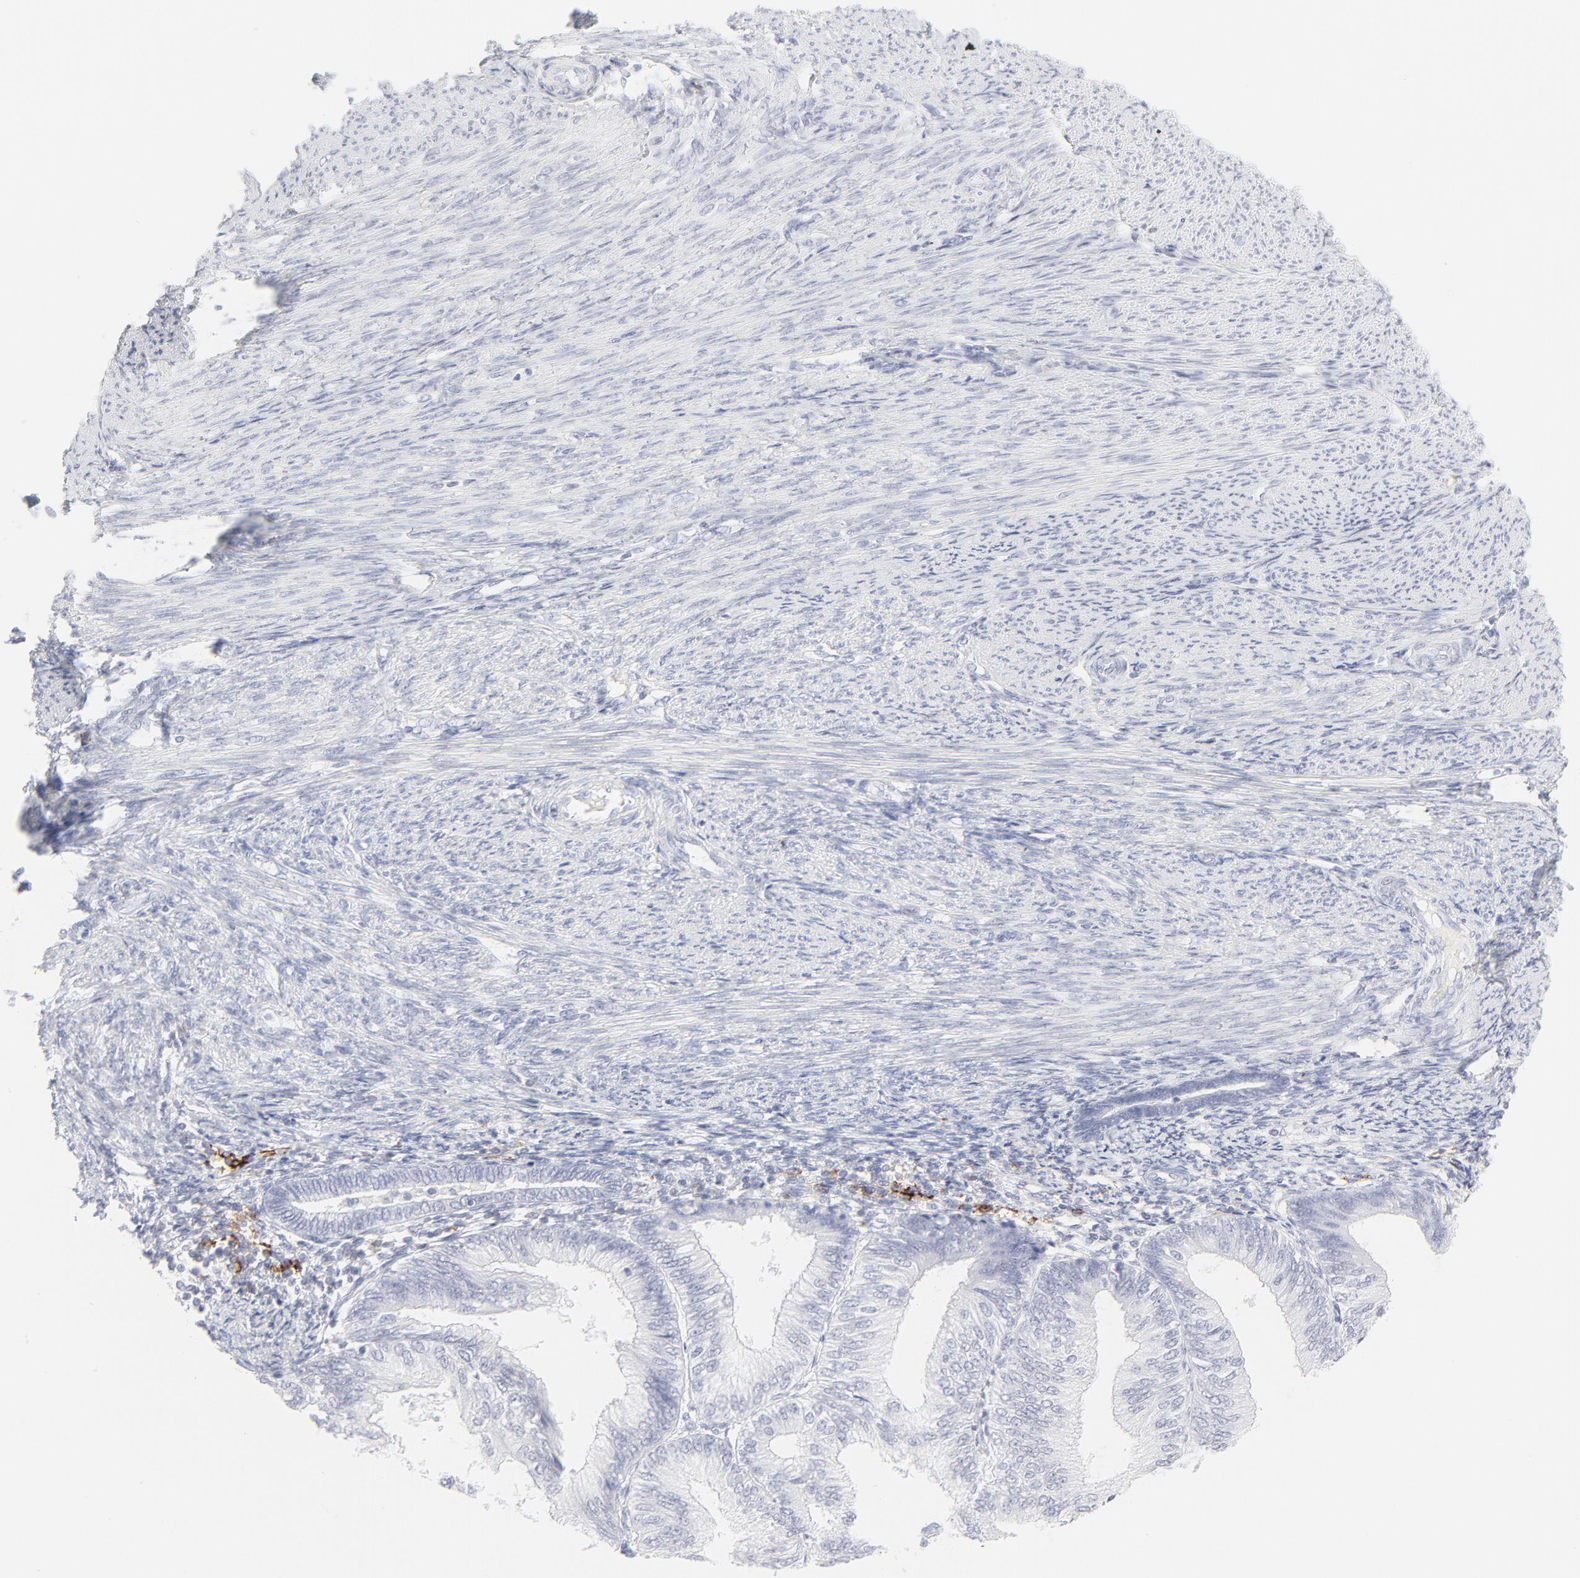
{"staining": {"intensity": "negative", "quantity": "none", "location": "none"}, "tissue": "endometrial cancer", "cell_type": "Tumor cells", "image_type": "cancer", "snomed": [{"axis": "morphology", "description": "Adenocarcinoma, NOS"}, {"axis": "topography", "description": "Endometrium"}], "caption": "Tumor cells show no significant protein staining in endometrial cancer (adenocarcinoma).", "gene": "CCR7", "patient": {"sex": "female", "age": 55}}